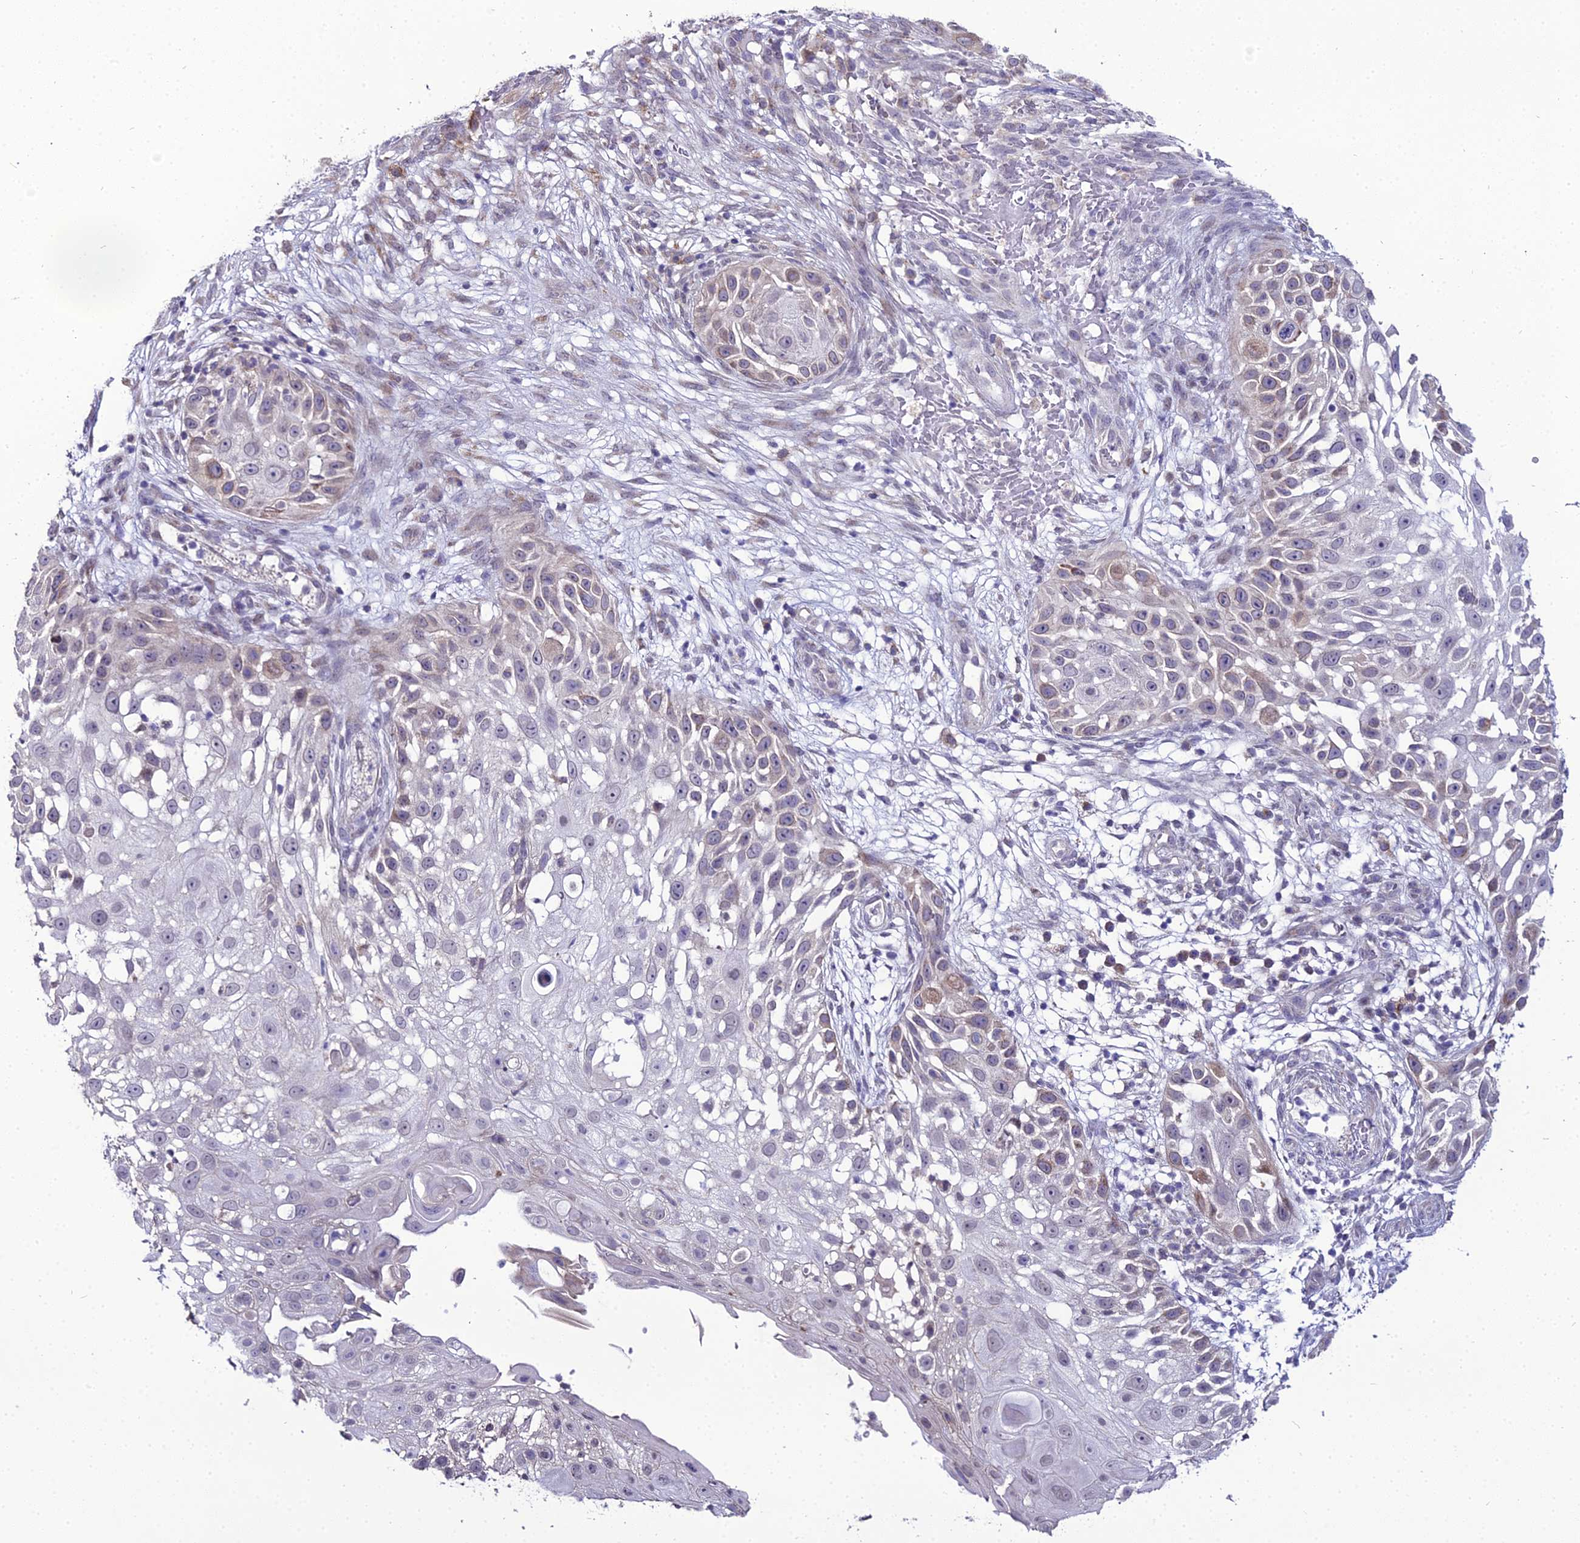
{"staining": {"intensity": "weak", "quantity": "<25%", "location": "cytoplasmic/membranous"}, "tissue": "skin cancer", "cell_type": "Tumor cells", "image_type": "cancer", "snomed": [{"axis": "morphology", "description": "Squamous cell carcinoma, NOS"}, {"axis": "topography", "description": "Skin"}], "caption": "High power microscopy photomicrograph of an immunohistochemistry (IHC) photomicrograph of skin cancer, revealing no significant expression in tumor cells.", "gene": "TROAP", "patient": {"sex": "female", "age": 44}}